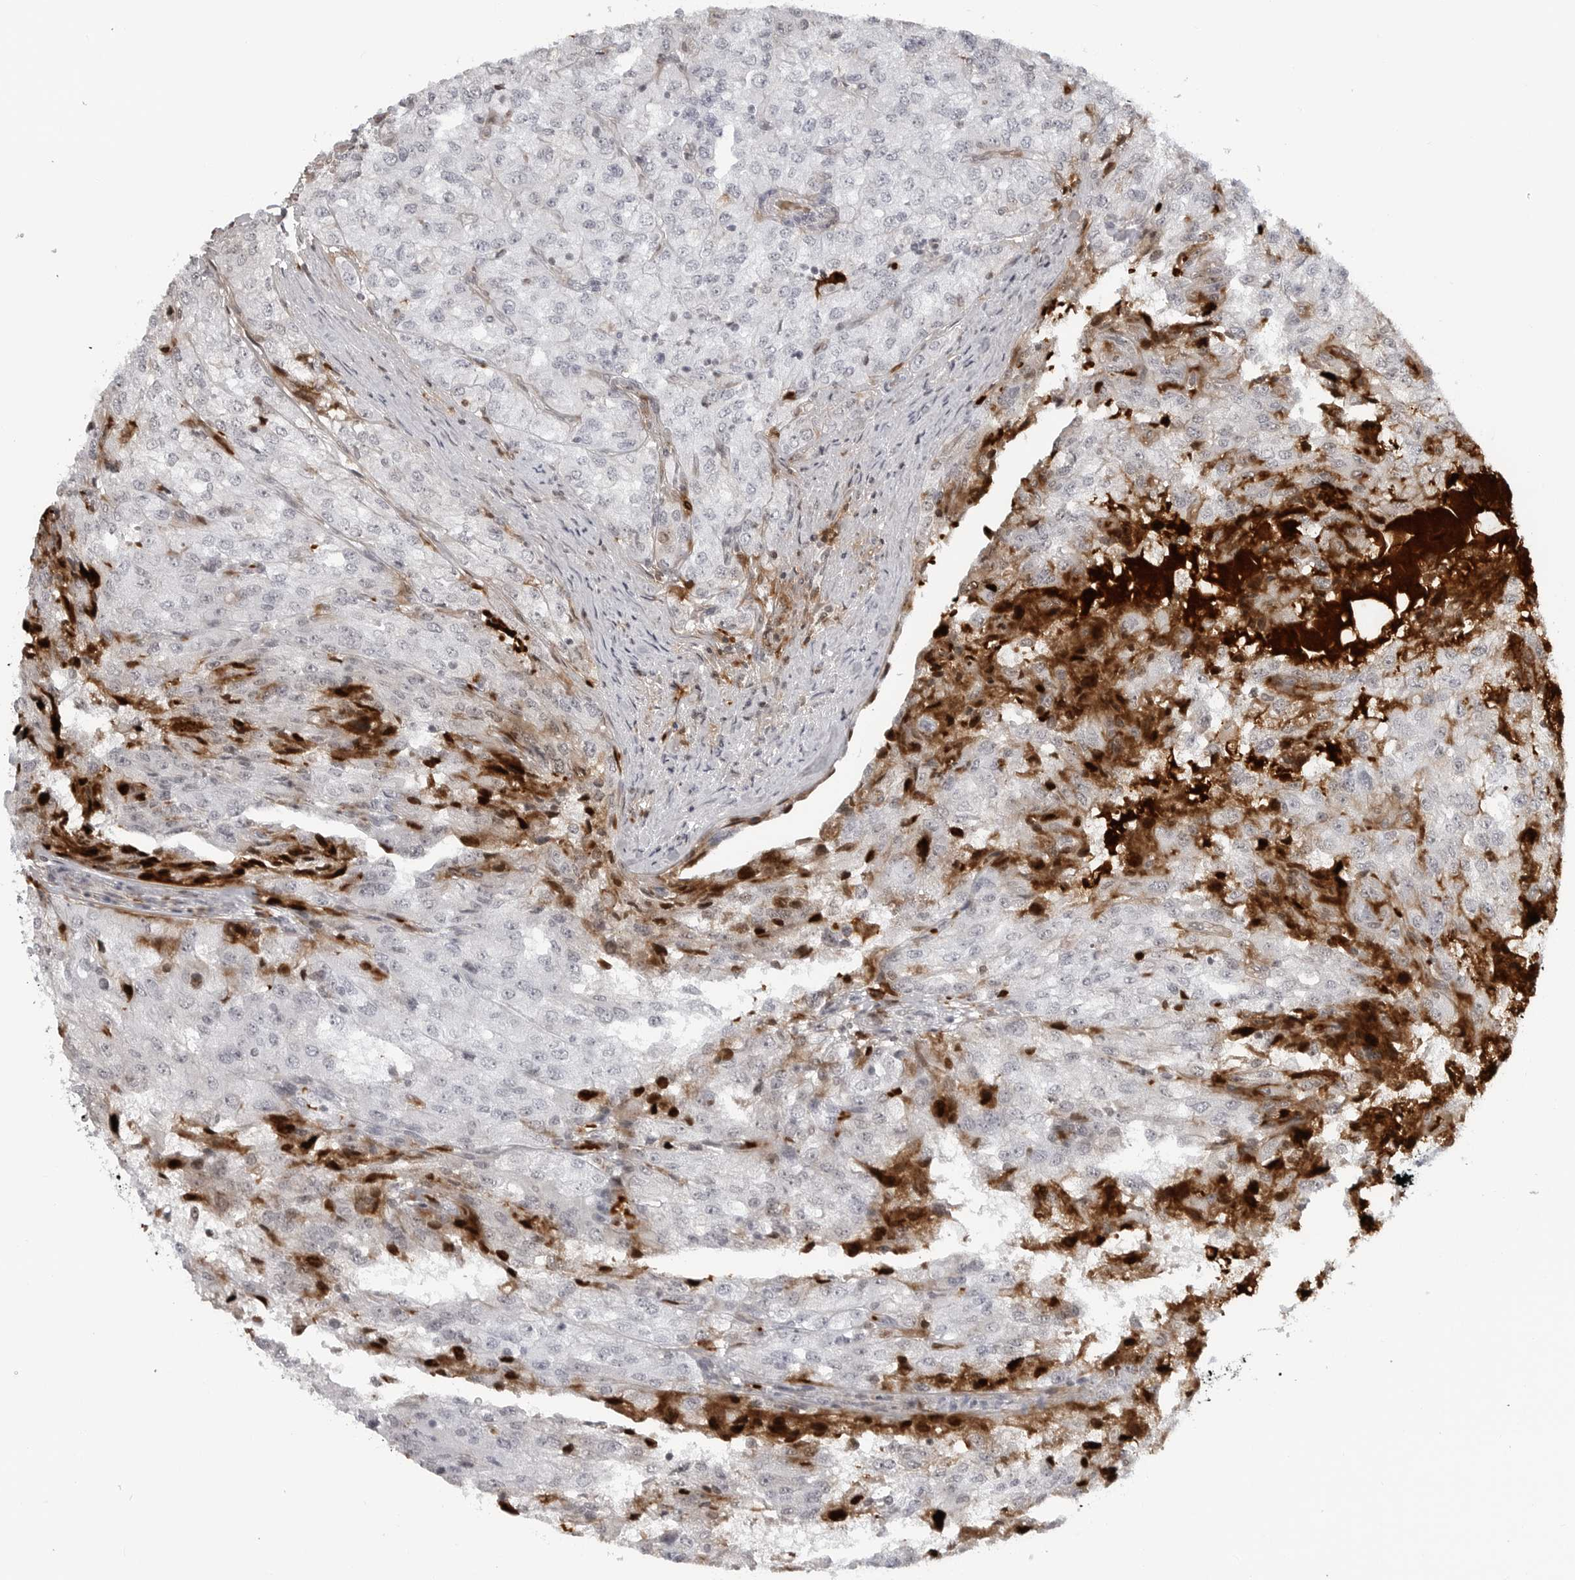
{"staining": {"intensity": "negative", "quantity": "none", "location": "none"}, "tissue": "renal cancer", "cell_type": "Tumor cells", "image_type": "cancer", "snomed": [{"axis": "morphology", "description": "Adenocarcinoma, NOS"}, {"axis": "topography", "description": "Kidney"}], "caption": "Renal cancer (adenocarcinoma) stained for a protein using immunohistochemistry displays no staining tumor cells.", "gene": "CXCR5", "patient": {"sex": "female", "age": 54}}